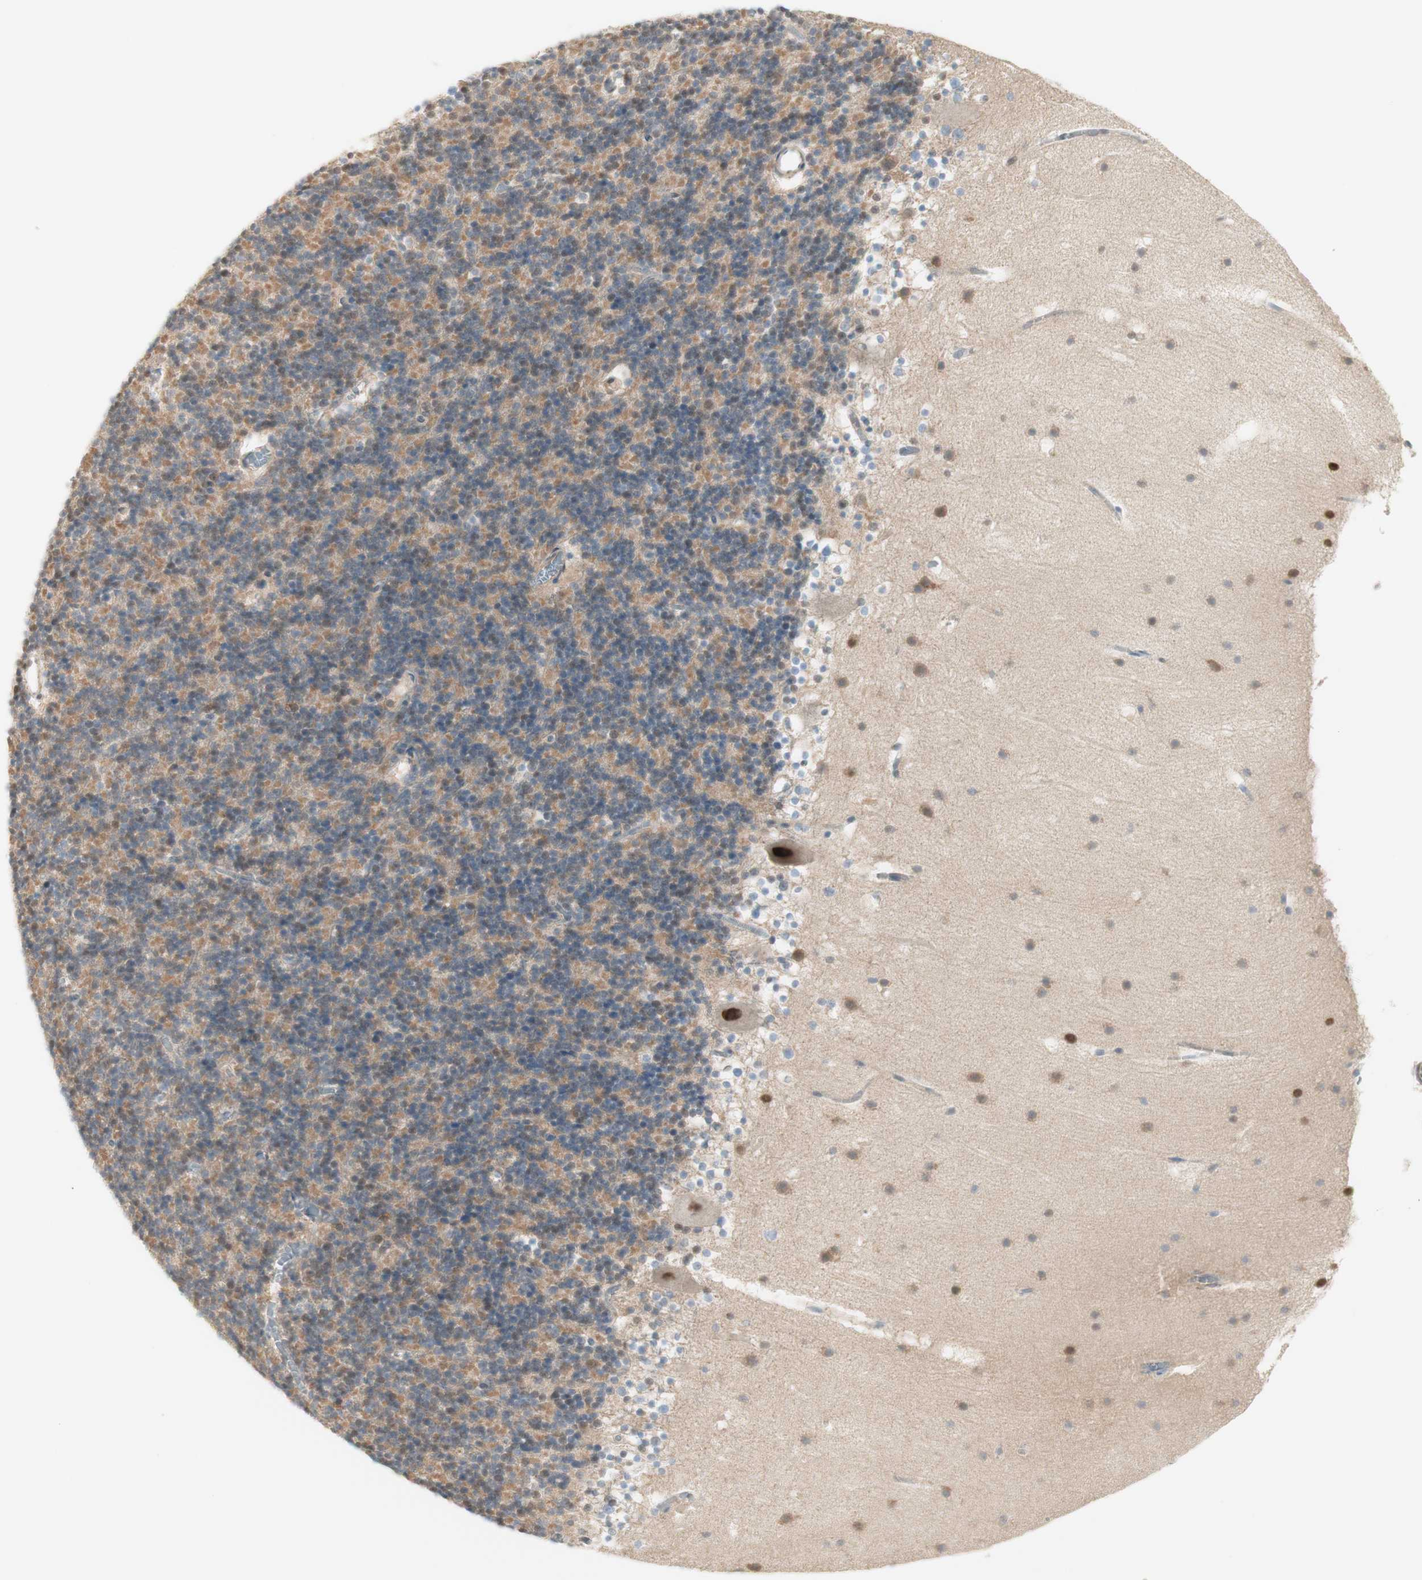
{"staining": {"intensity": "weak", "quantity": "25%-75%", "location": "cytoplasmic/membranous"}, "tissue": "cerebellum", "cell_type": "Cells in granular layer", "image_type": "normal", "snomed": [{"axis": "morphology", "description": "Normal tissue, NOS"}, {"axis": "topography", "description": "Cerebellum"}], "caption": "DAB immunohistochemical staining of normal cerebellum displays weak cytoplasmic/membranous protein staining in approximately 25%-75% of cells in granular layer. The staining is performed using DAB brown chromogen to label protein expression. The nuclei are counter-stained blue using hematoxylin.", "gene": "RFNG", "patient": {"sex": "male", "age": 45}}